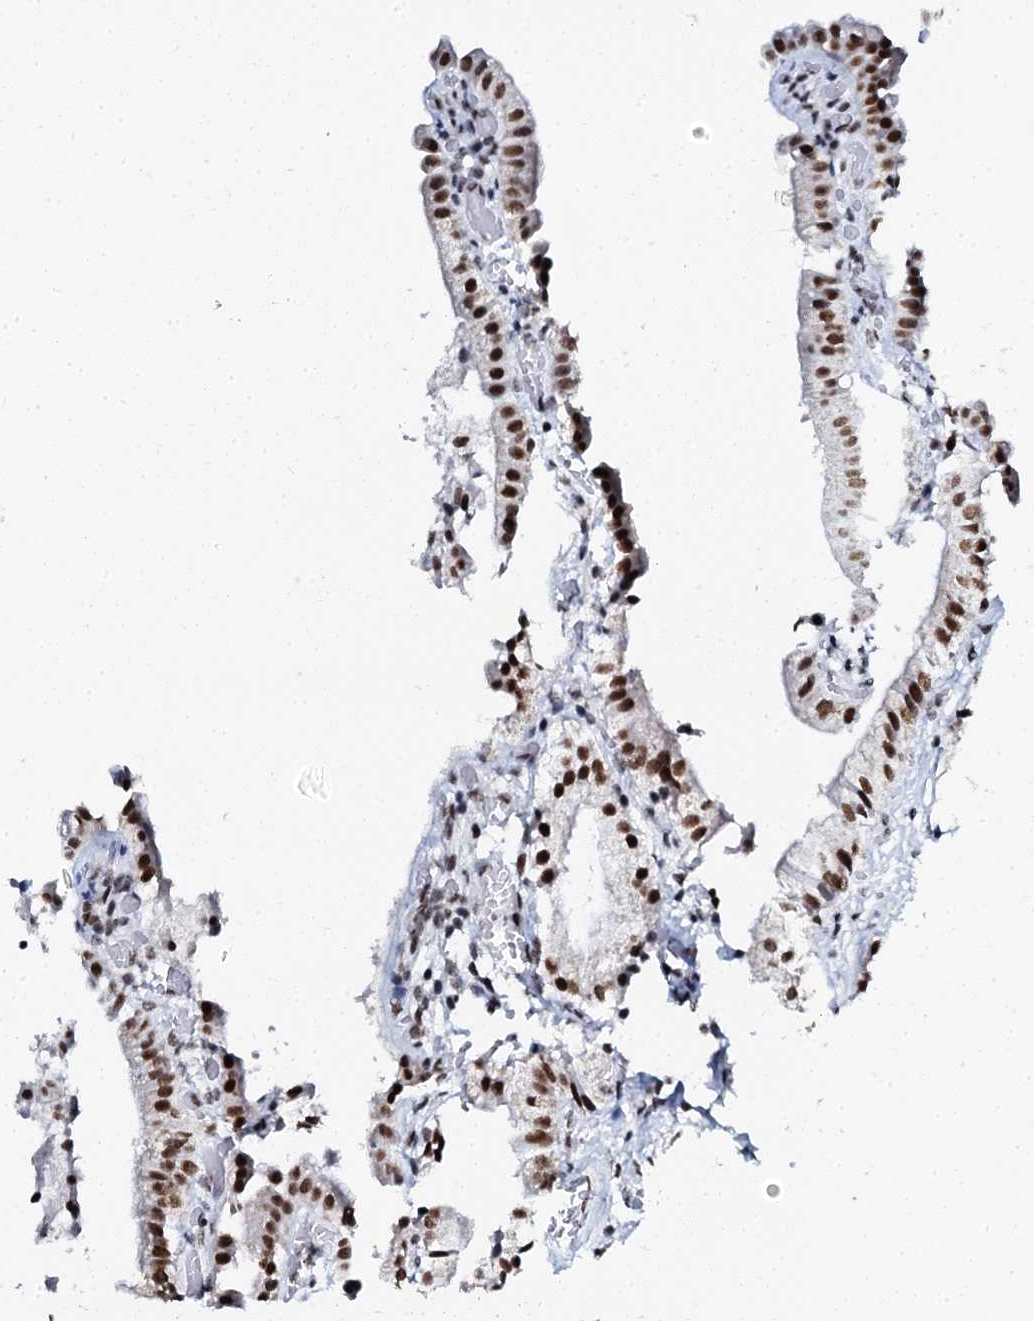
{"staining": {"intensity": "strong", "quantity": ">75%", "location": "nuclear"}, "tissue": "gallbladder", "cell_type": "Glandular cells", "image_type": "normal", "snomed": [{"axis": "morphology", "description": "Normal tissue, NOS"}, {"axis": "topography", "description": "Gallbladder"}], "caption": "This is a micrograph of immunohistochemistry (IHC) staining of benign gallbladder, which shows strong expression in the nuclear of glandular cells.", "gene": "SLTM", "patient": {"sex": "female", "age": 47}}